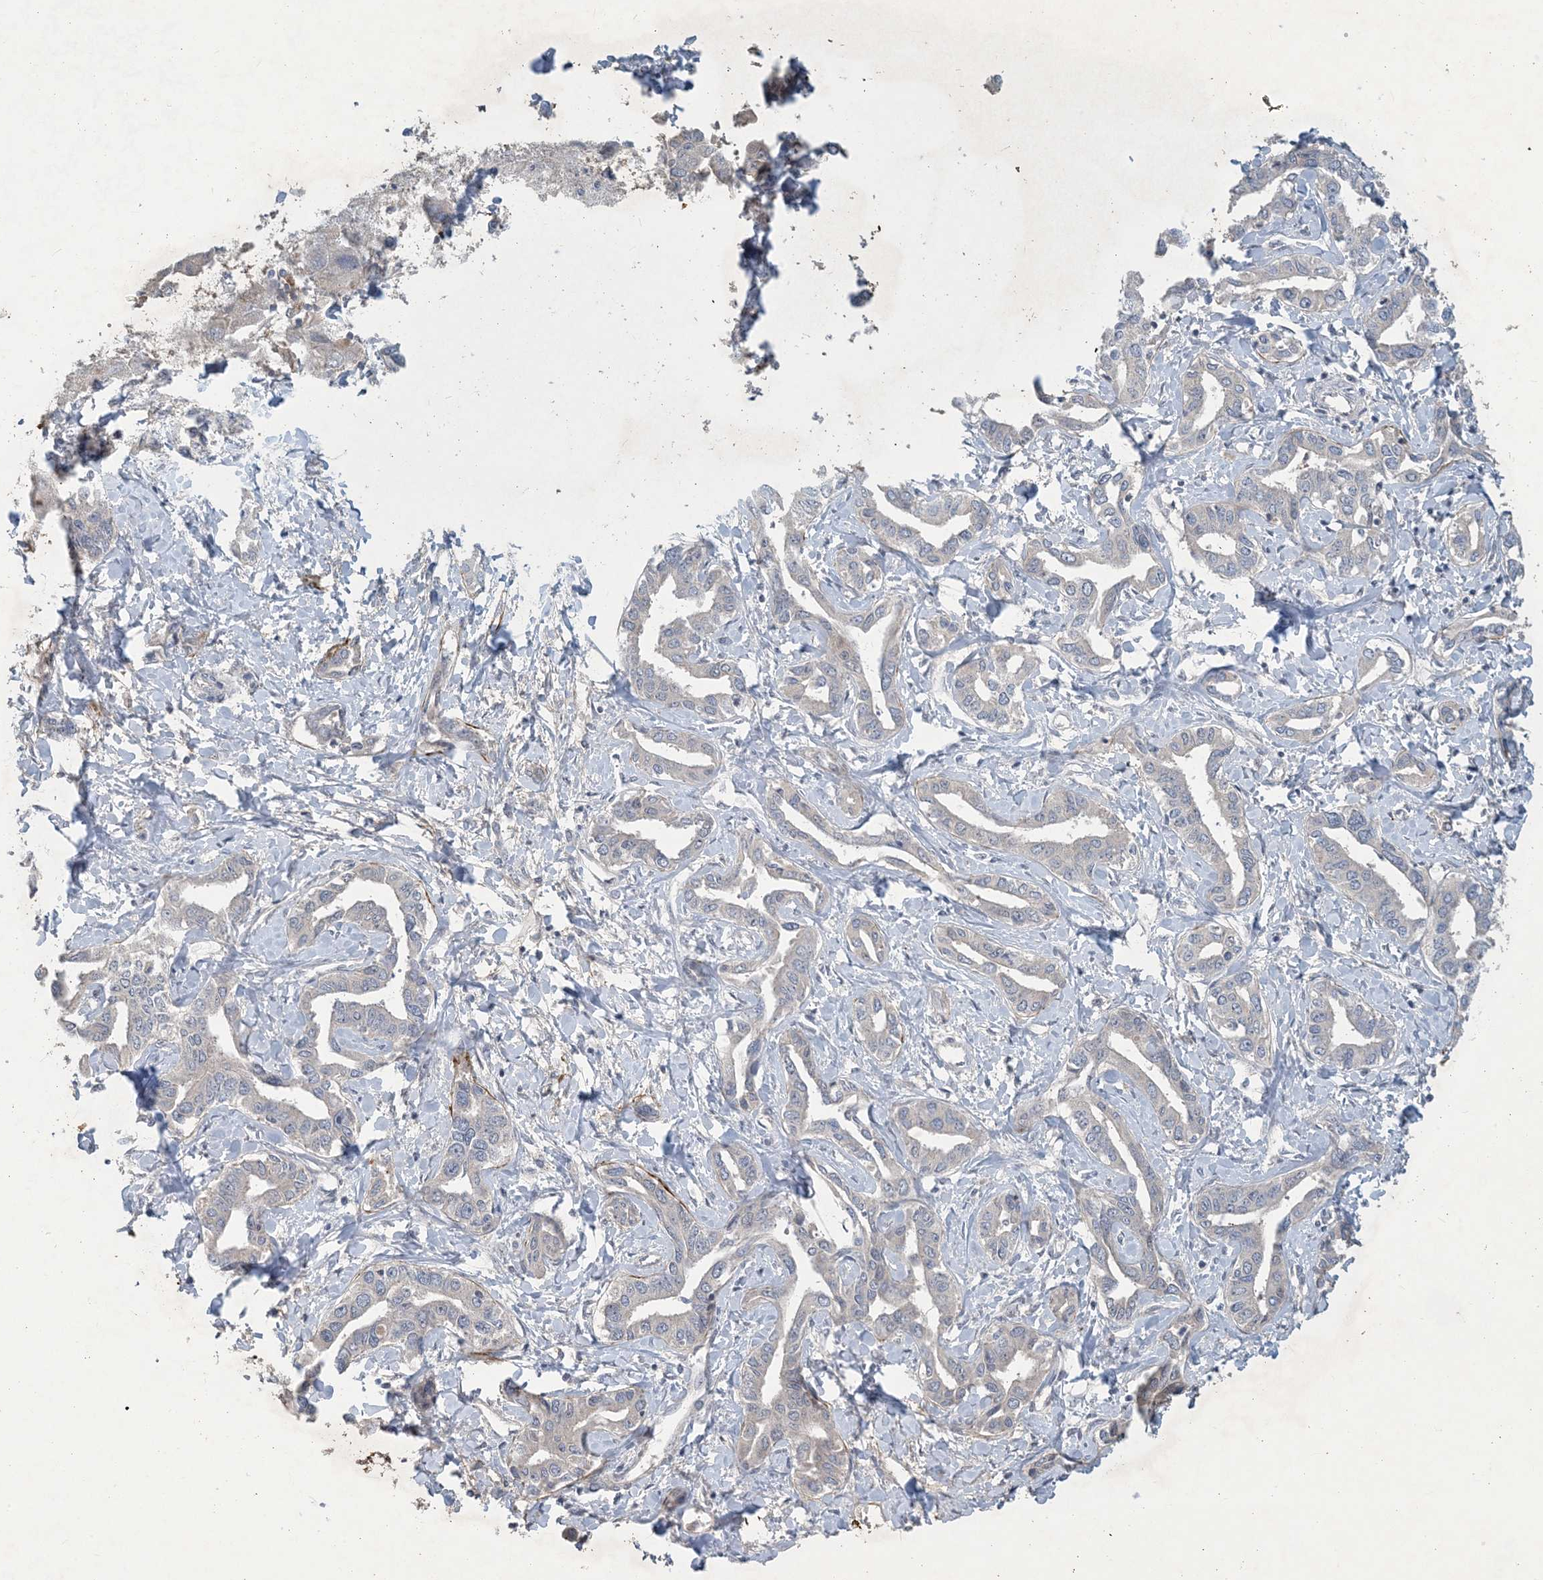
{"staining": {"intensity": "negative", "quantity": "none", "location": "none"}, "tissue": "liver cancer", "cell_type": "Tumor cells", "image_type": "cancer", "snomed": [{"axis": "morphology", "description": "Cholangiocarcinoma"}, {"axis": "topography", "description": "Liver"}], "caption": "This is an IHC histopathology image of human liver cancer. There is no expression in tumor cells.", "gene": "CDS1", "patient": {"sex": "male", "age": 59}}